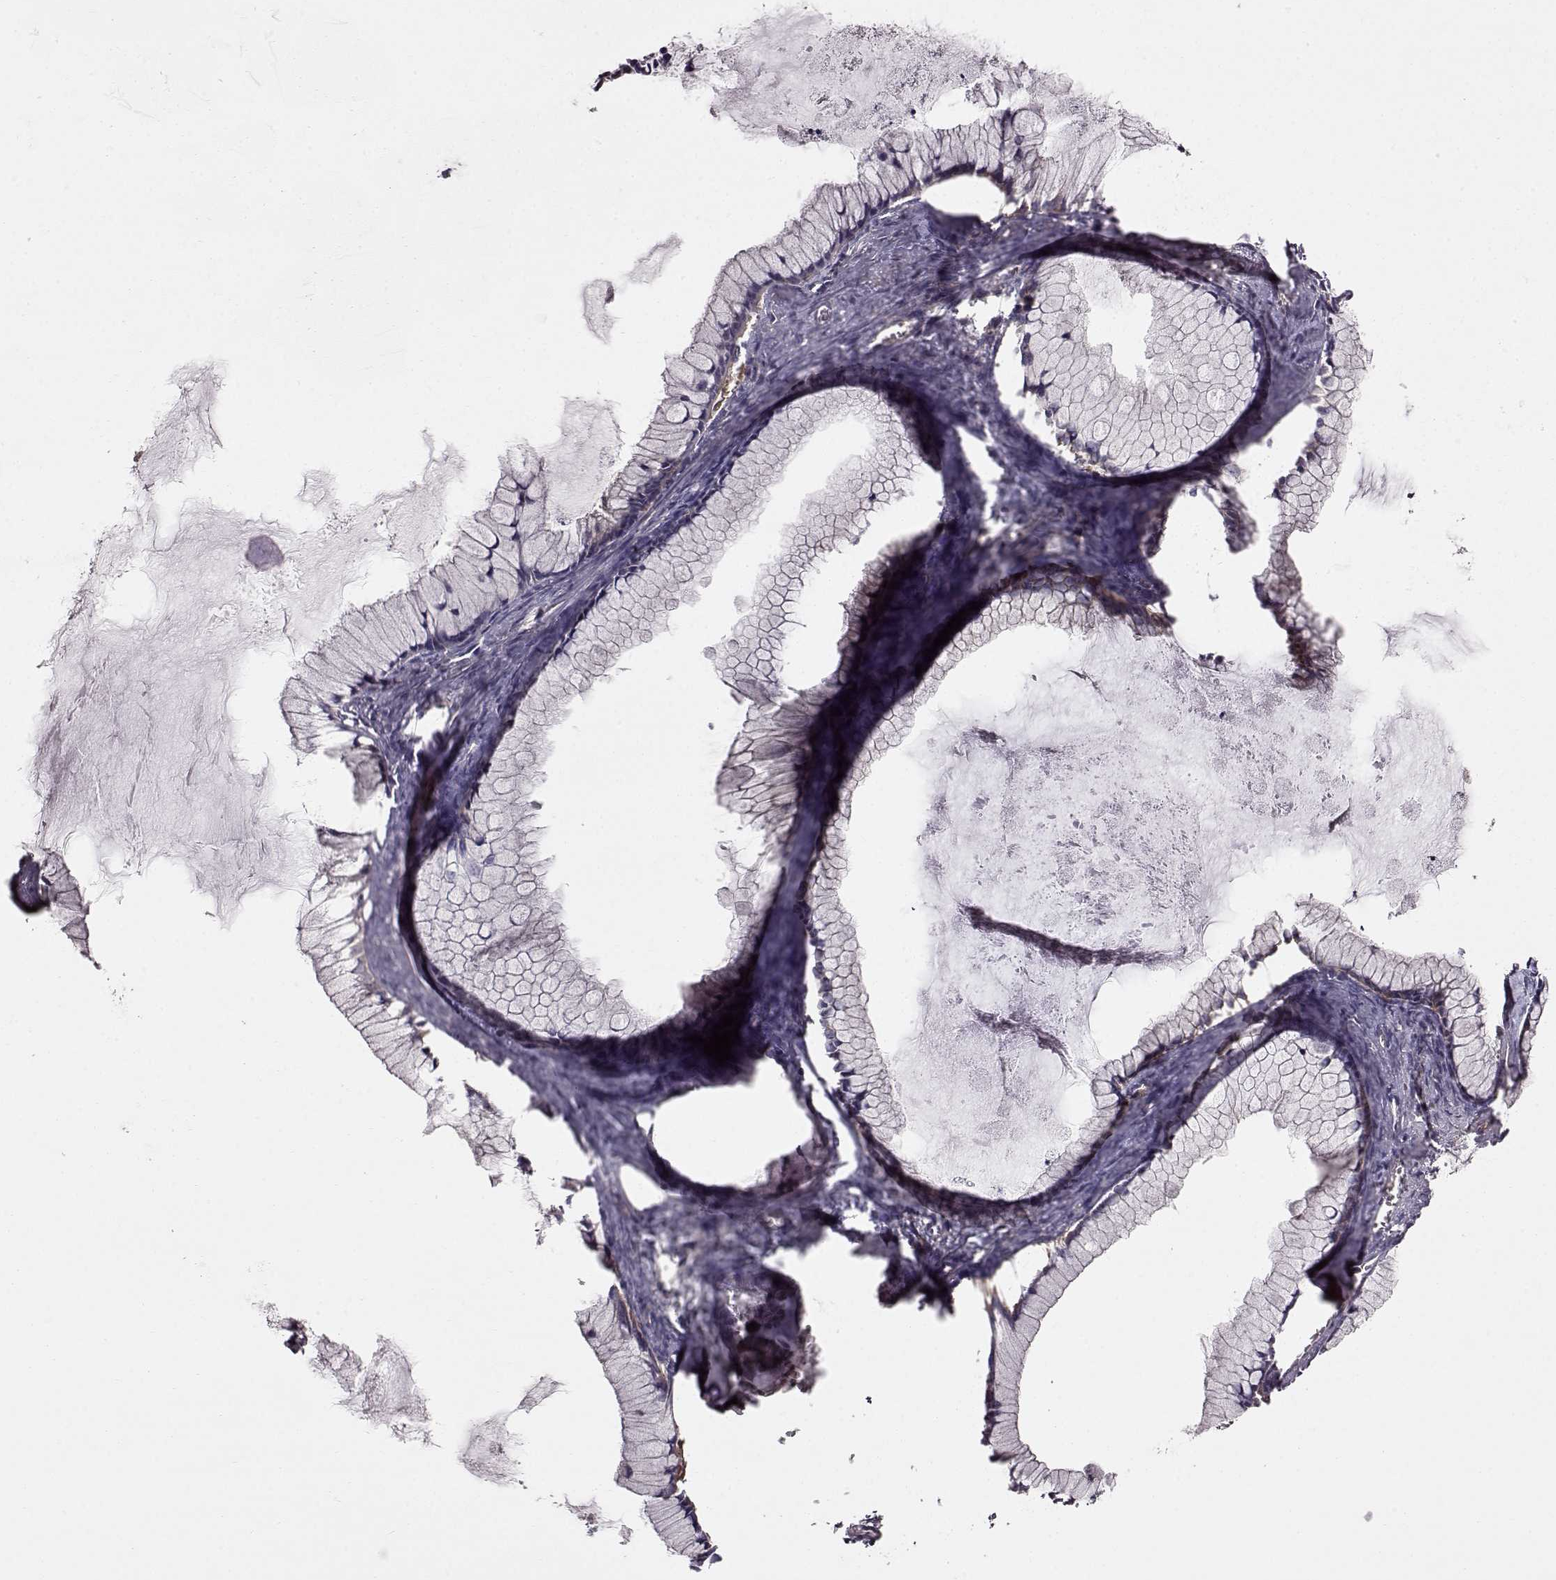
{"staining": {"intensity": "negative", "quantity": "none", "location": "none"}, "tissue": "ovarian cancer", "cell_type": "Tumor cells", "image_type": "cancer", "snomed": [{"axis": "morphology", "description": "Cystadenocarcinoma, mucinous, NOS"}, {"axis": "topography", "description": "Ovary"}], "caption": "There is no significant staining in tumor cells of ovarian cancer. Nuclei are stained in blue.", "gene": "RABGAP1", "patient": {"sex": "female", "age": 41}}